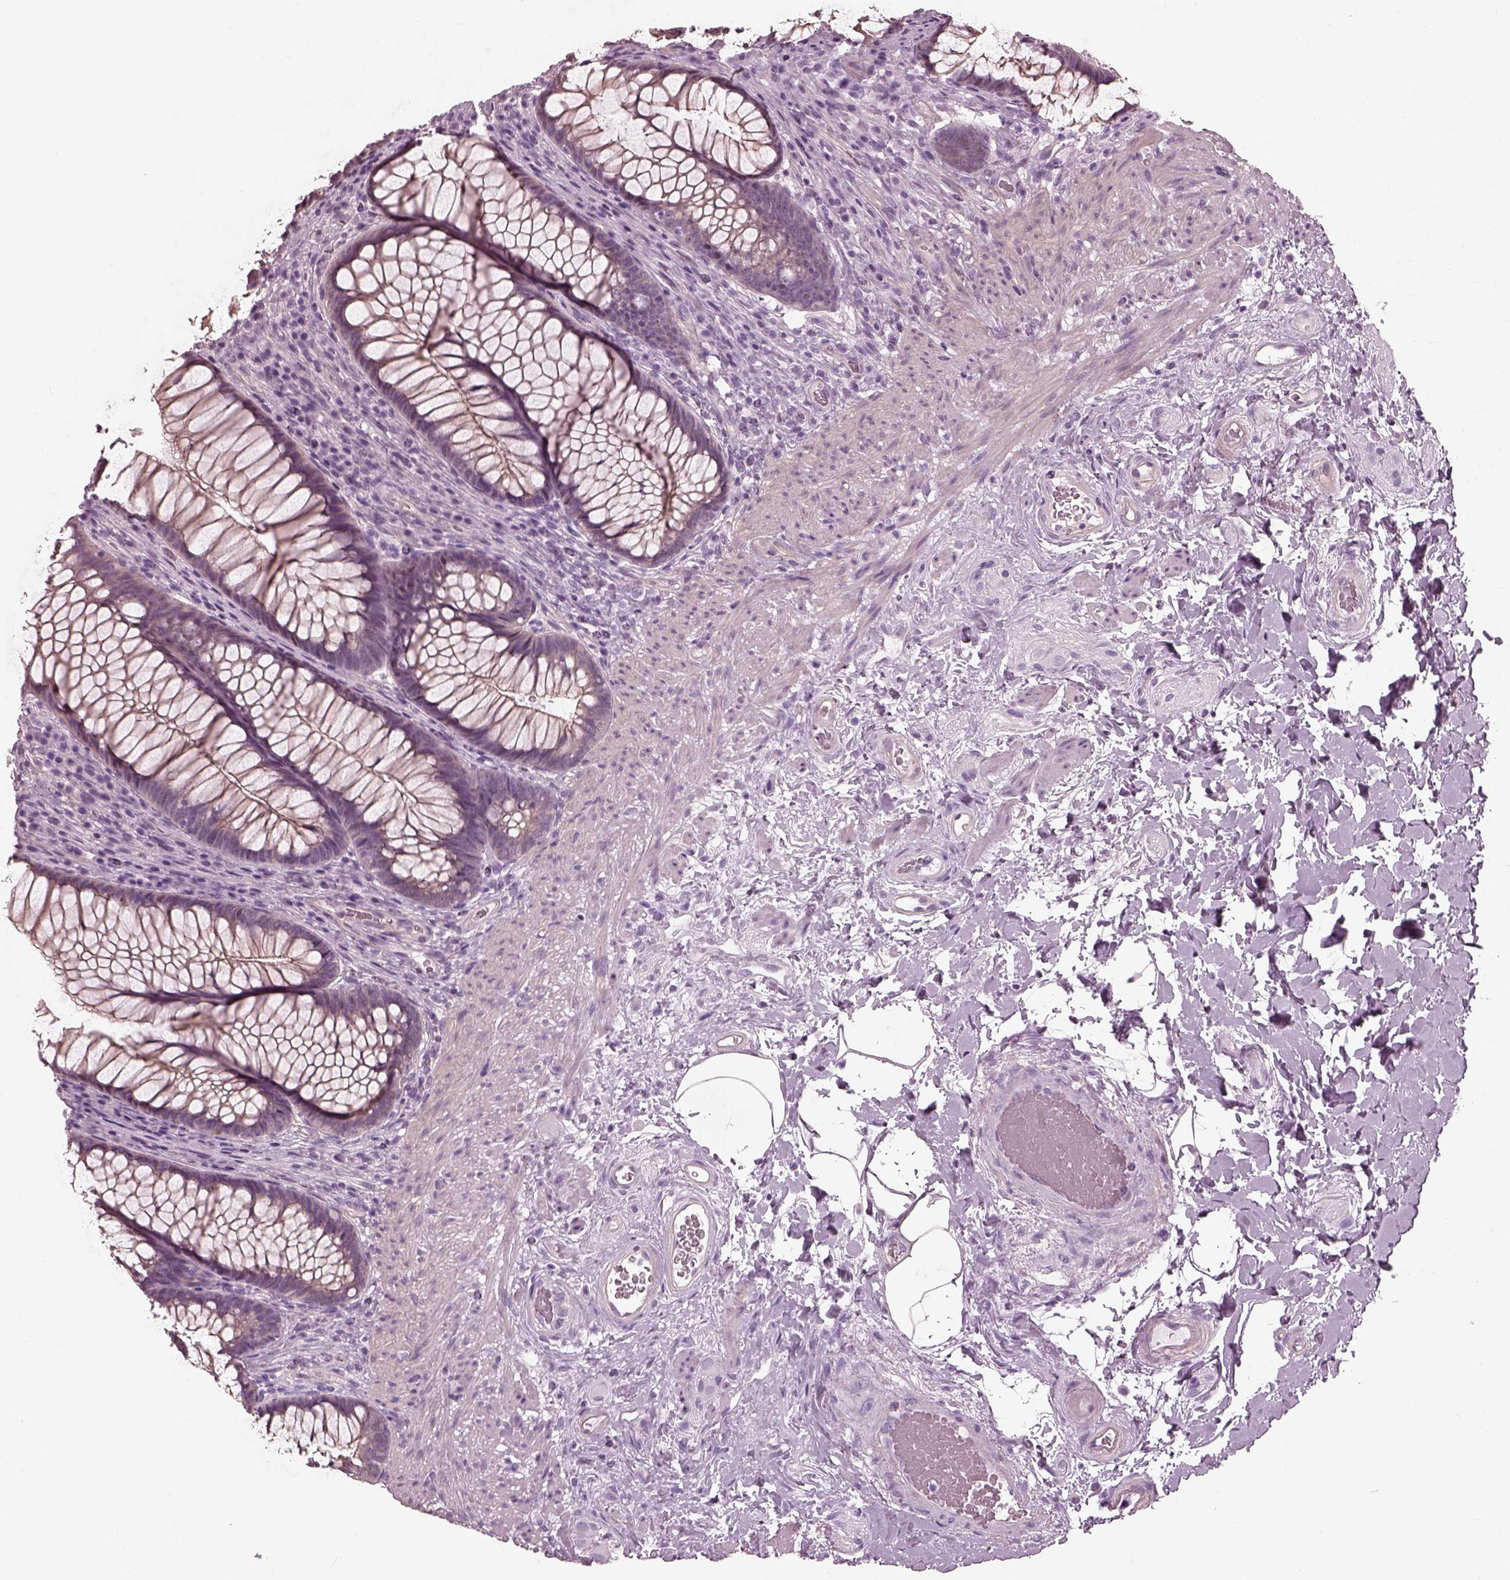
{"staining": {"intensity": "negative", "quantity": "none", "location": "none"}, "tissue": "rectum", "cell_type": "Glandular cells", "image_type": "normal", "snomed": [{"axis": "morphology", "description": "Normal tissue, NOS"}, {"axis": "topography", "description": "Smooth muscle"}, {"axis": "topography", "description": "Rectum"}], "caption": "High power microscopy histopathology image of an immunohistochemistry (IHC) photomicrograph of benign rectum, revealing no significant staining in glandular cells. Nuclei are stained in blue.", "gene": "BFSP1", "patient": {"sex": "male", "age": 53}}